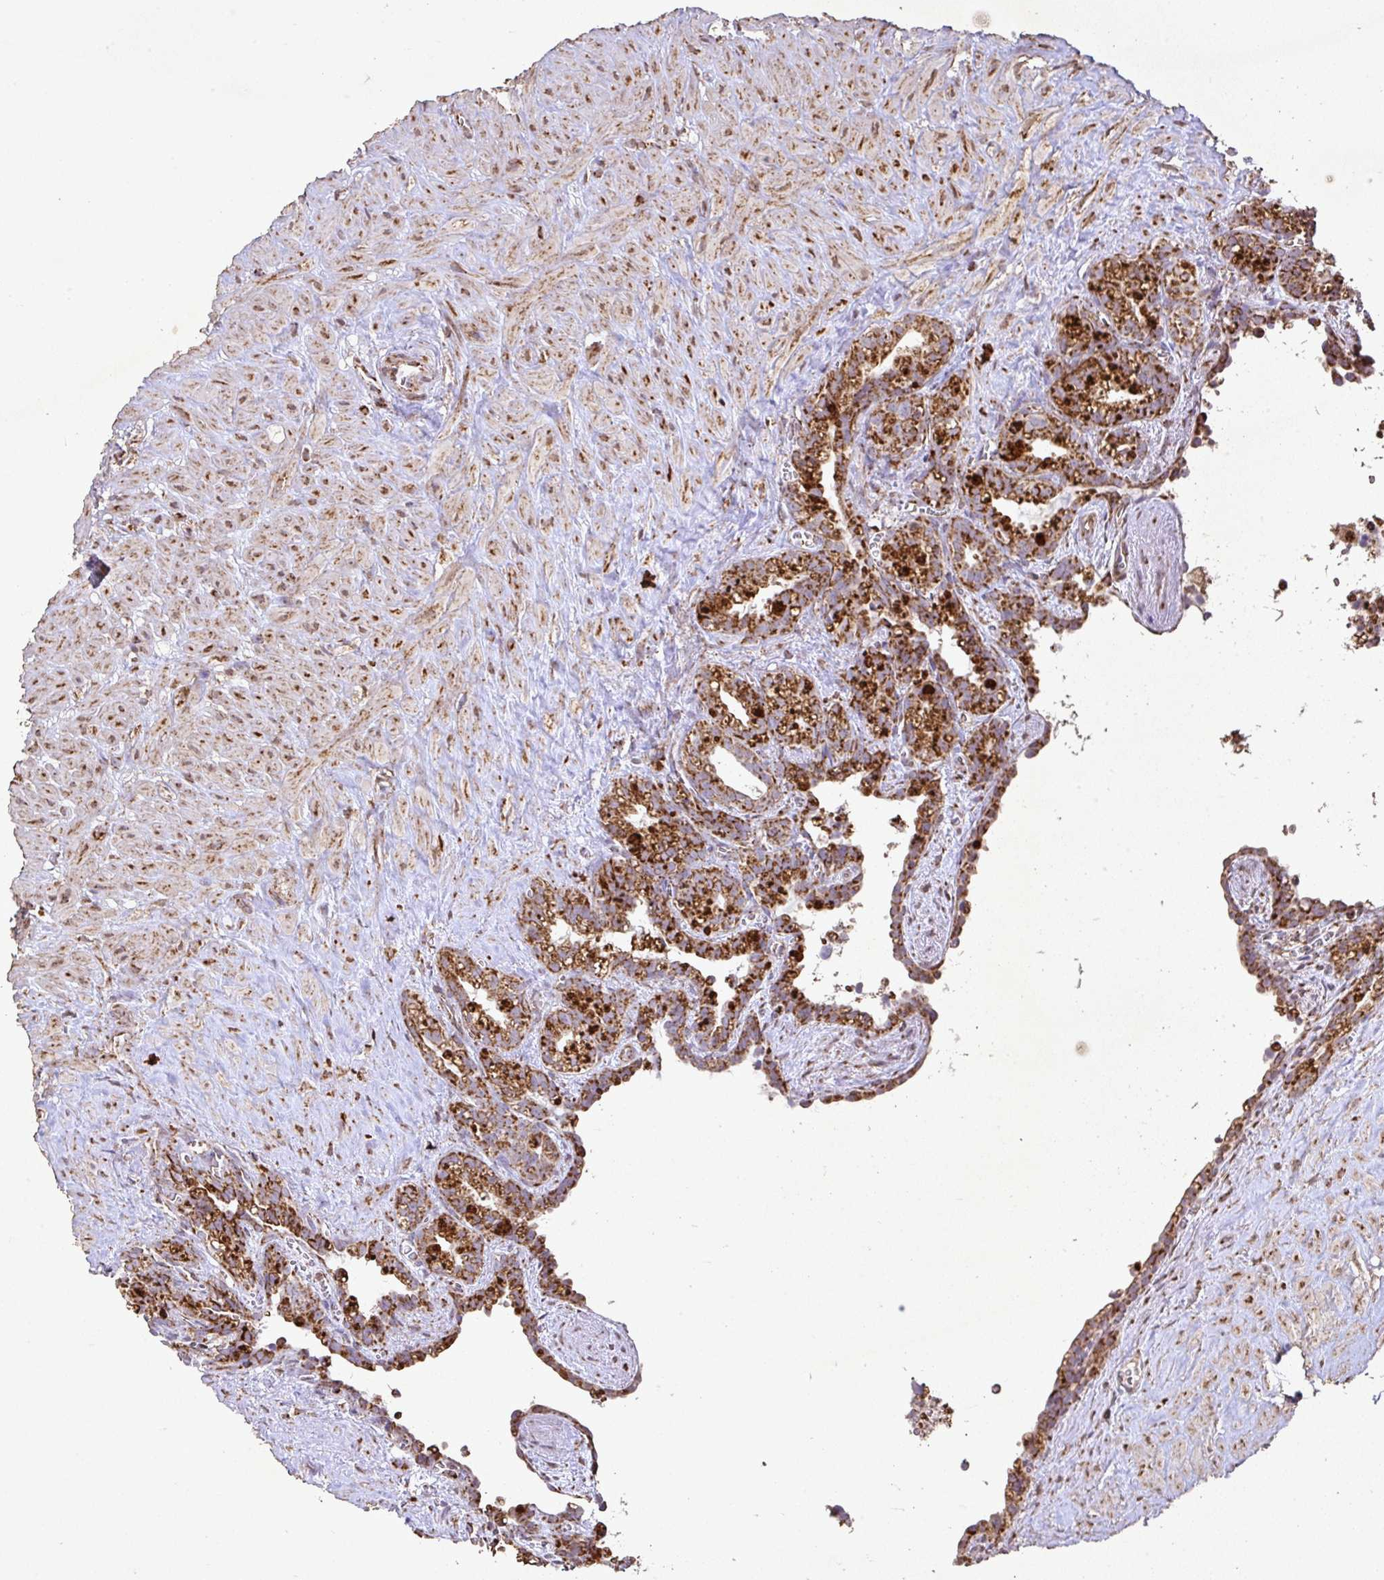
{"staining": {"intensity": "strong", "quantity": ">75%", "location": "cytoplasmic/membranous"}, "tissue": "seminal vesicle", "cell_type": "Glandular cells", "image_type": "normal", "snomed": [{"axis": "morphology", "description": "Normal tissue, NOS"}, {"axis": "topography", "description": "Seminal veicle"}], "caption": "Seminal vesicle stained with DAB (3,3'-diaminobenzidine) immunohistochemistry reveals high levels of strong cytoplasmic/membranous expression in approximately >75% of glandular cells. (DAB = brown stain, brightfield microscopy at high magnification).", "gene": "AGK", "patient": {"sex": "male", "age": 76}}